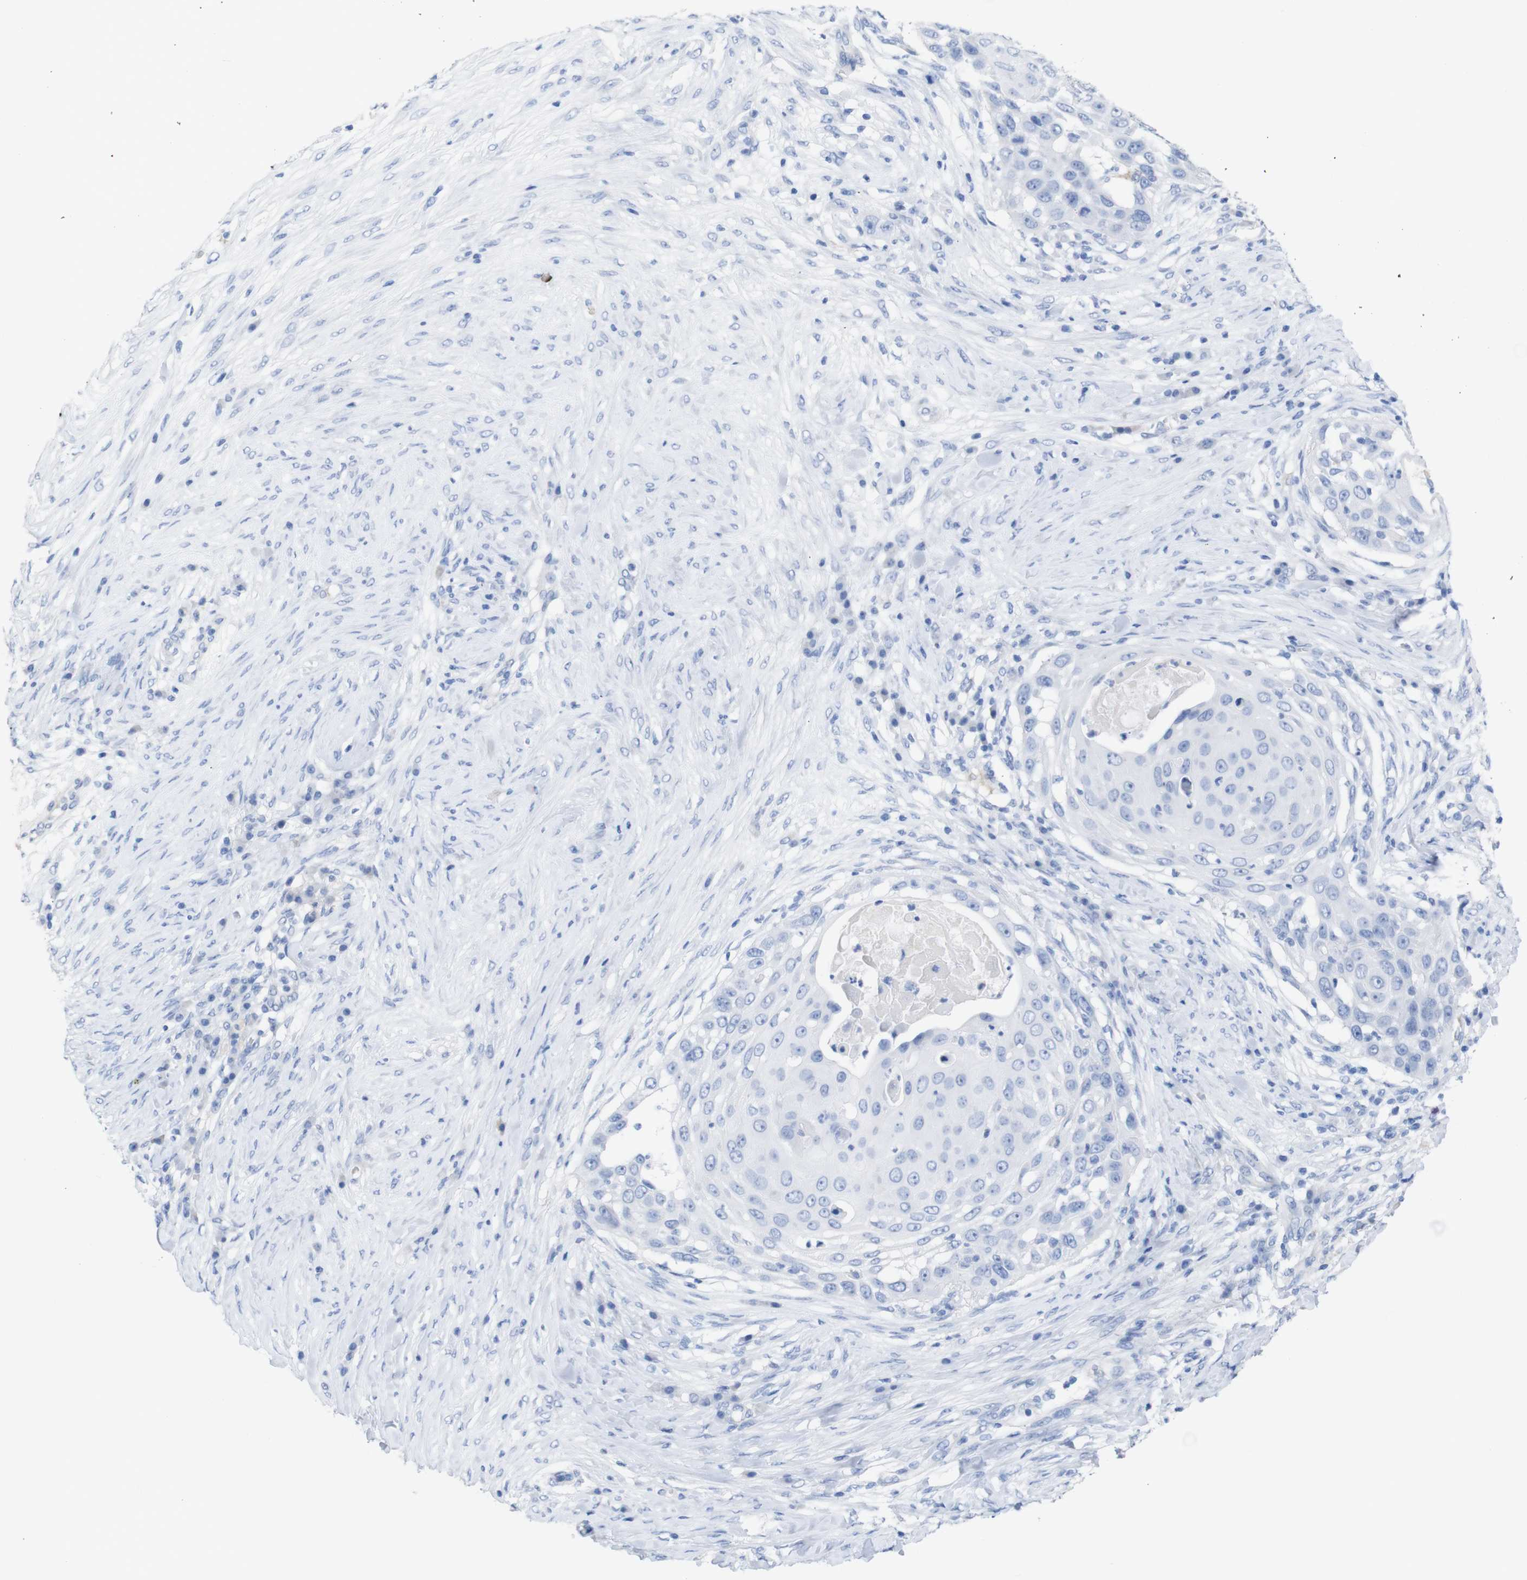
{"staining": {"intensity": "negative", "quantity": "none", "location": "none"}, "tissue": "skin cancer", "cell_type": "Tumor cells", "image_type": "cancer", "snomed": [{"axis": "morphology", "description": "Squamous cell carcinoma, NOS"}, {"axis": "topography", "description": "Skin"}], "caption": "The immunohistochemistry (IHC) photomicrograph has no significant expression in tumor cells of squamous cell carcinoma (skin) tissue.", "gene": "PNMA1", "patient": {"sex": "female", "age": 44}}